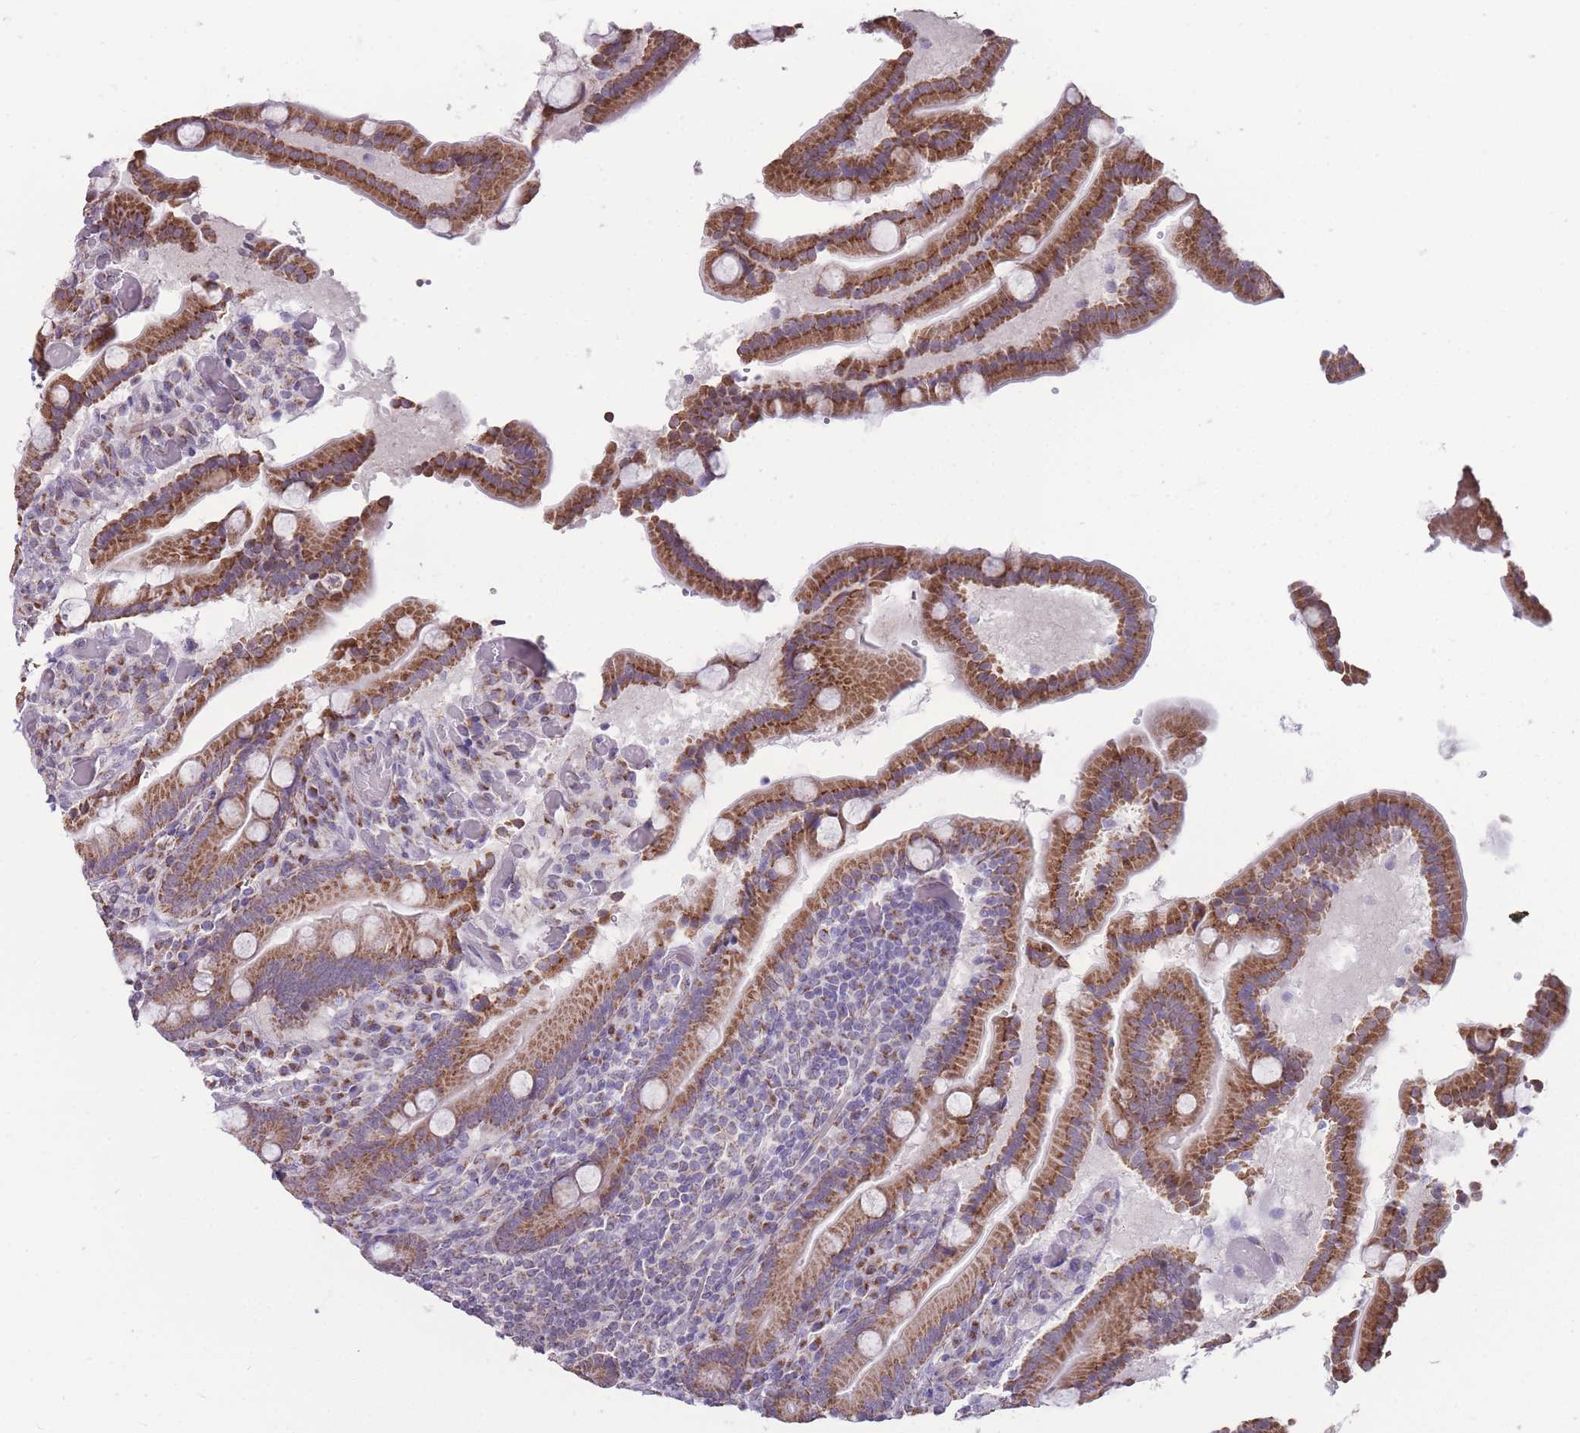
{"staining": {"intensity": "moderate", "quantity": ">75%", "location": "cytoplasmic/membranous"}, "tissue": "duodenum", "cell_type": "Glandular cells", "image_type": "normal", "snomed": [{"axis": "morphology", "description": "Normal tissue, NOS"}, {"axis": "topography", "description": "Duodenum"}], "caption": "Protein expression analysis of normal human duodenum reveals moderate cytoplasmic/membranous staining in about >75% of glandular cells. The protein of interest is stained brown, and the nuclei are stained in blue (DAB IHC with brightfield microscopy, high magnification).", "gene": "NELL1", "patient": {"sex": "female", "age": 62}}